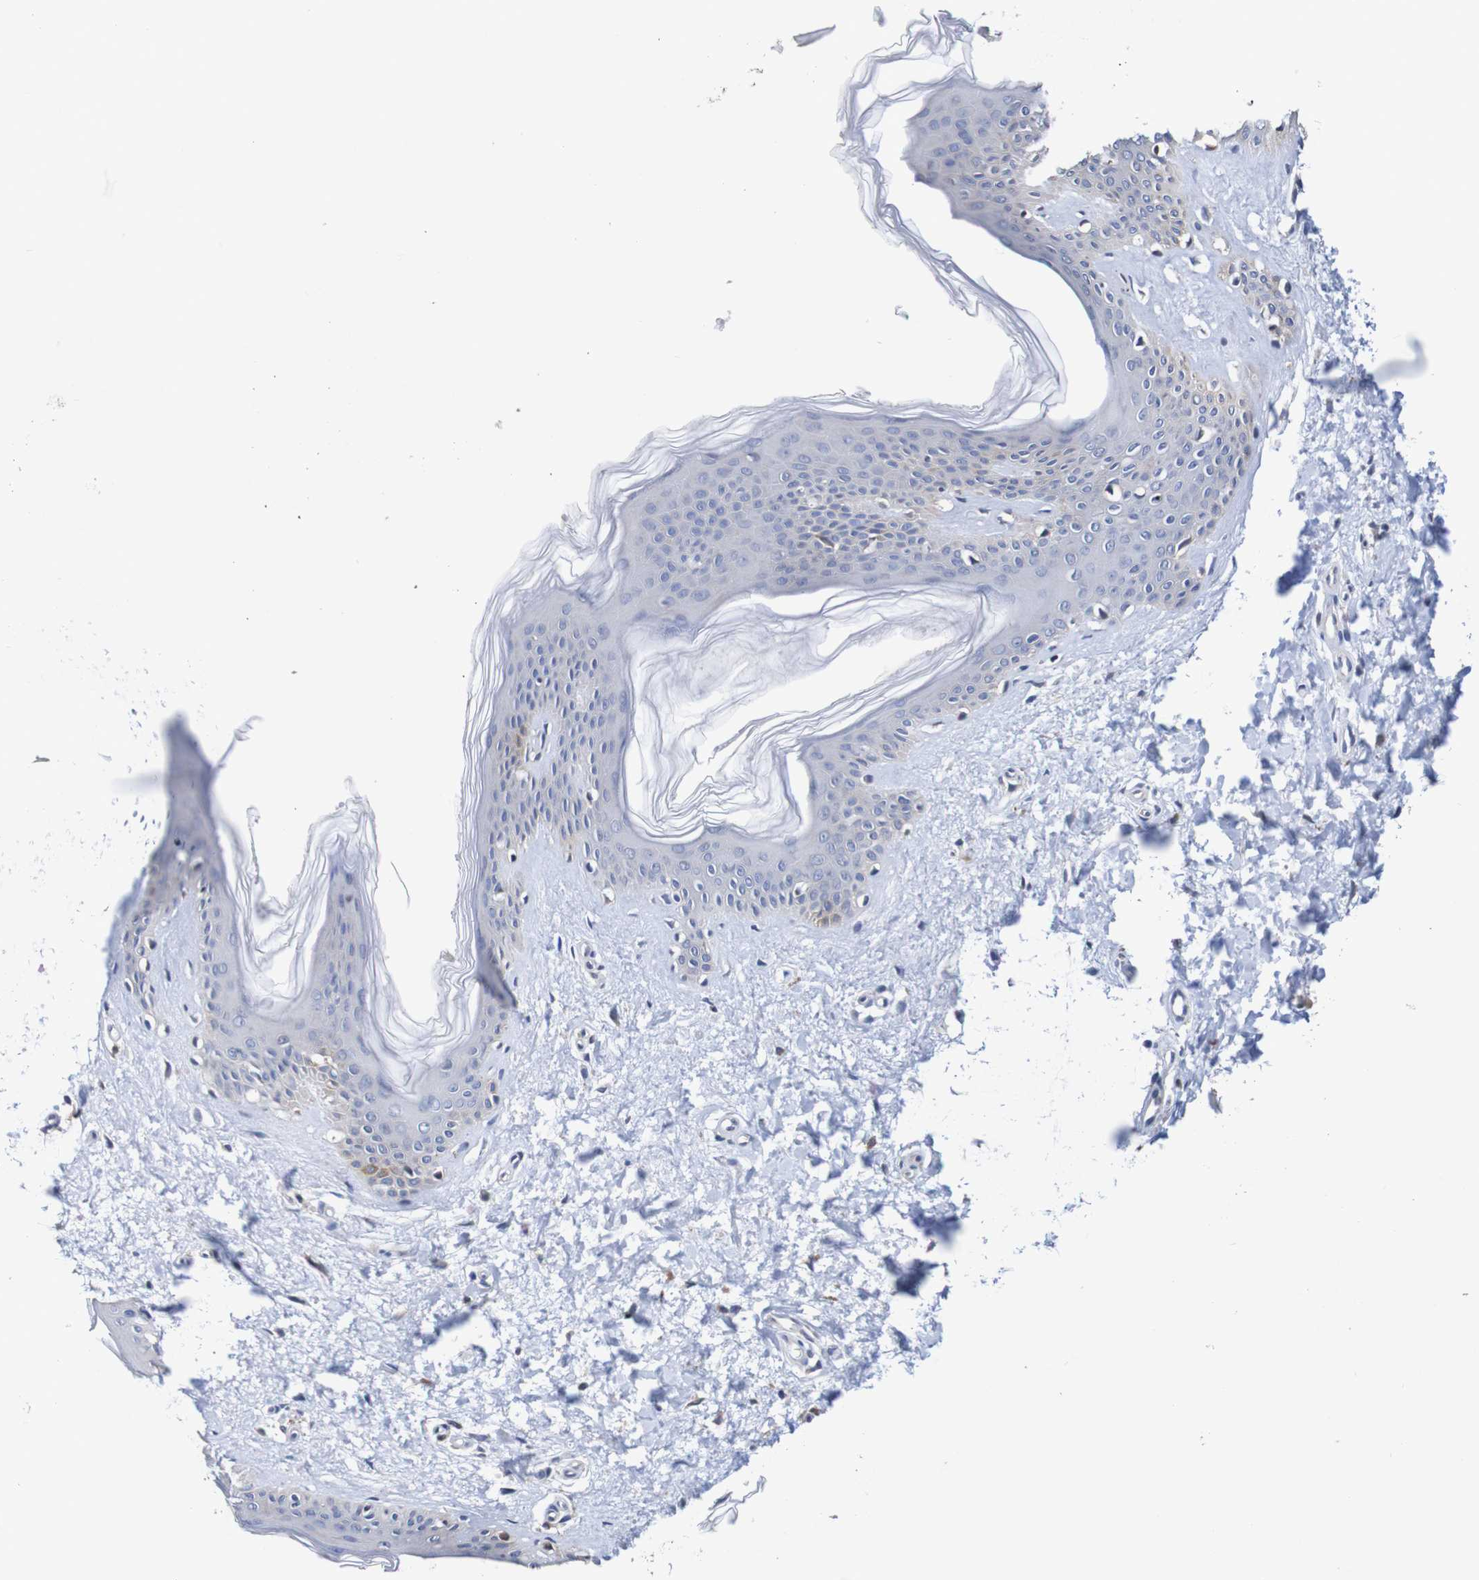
{"staining": {"intensity": "negative", "quantity": "none", "location": "none"}, "tissue": "skin", "cell_type": "Fibroblasts", "image_type": "normal", "snomed": [{"axis": "morphology", "description": "Normal tissue, NOS"}, {"axis": "topography", "description": "Skin"}], "caption": "The photomicrograph exhibits no significant expression in fibroblasts of skin.", "gene": "FIBP", "patient": {"sex": "female", "age": 41}}